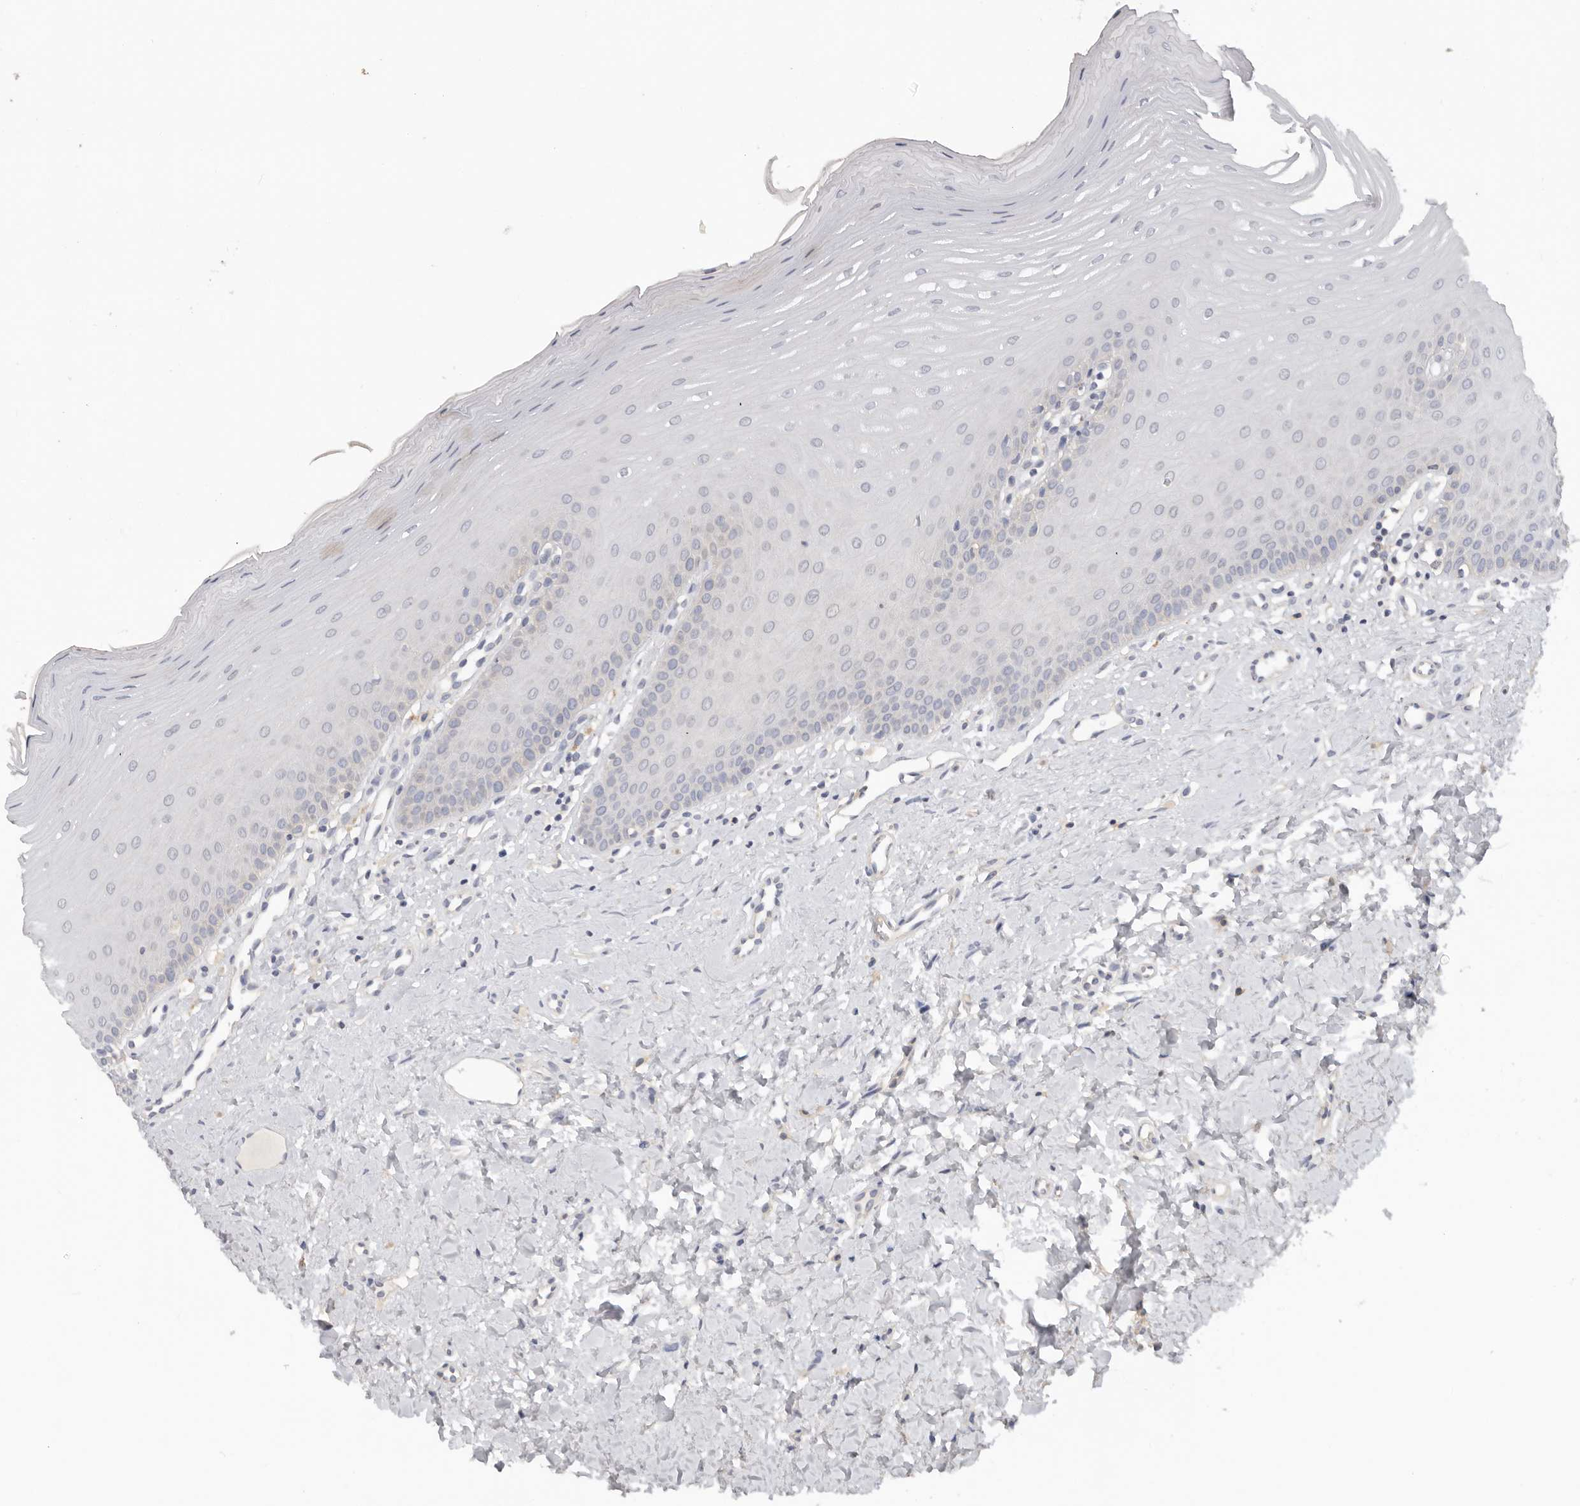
{"staining": {"intensity": "weak", "quantity": "<25%", "location": "cytoplasmic/membranous"}, "tissue": "oral mucosa", "cell_type": "Squamous epithelial cells", "image_type": "normal", "snomed": [{"axis": "morphology", "description": "Normal tissue, NOS"}, {"axis": "topography", "description": "Oral tissue"}], "caption": "Immunohistochemistry (IHC) histopathology image of normal oral mucosa: human oral mucosa stained with DAB displays no significant protein positivity in squamous epithelial cells. (DAB IHC with hematoxylin counter stain).", "gene": "WDTC1", "patient": {"sex": "female", "age": 39}}